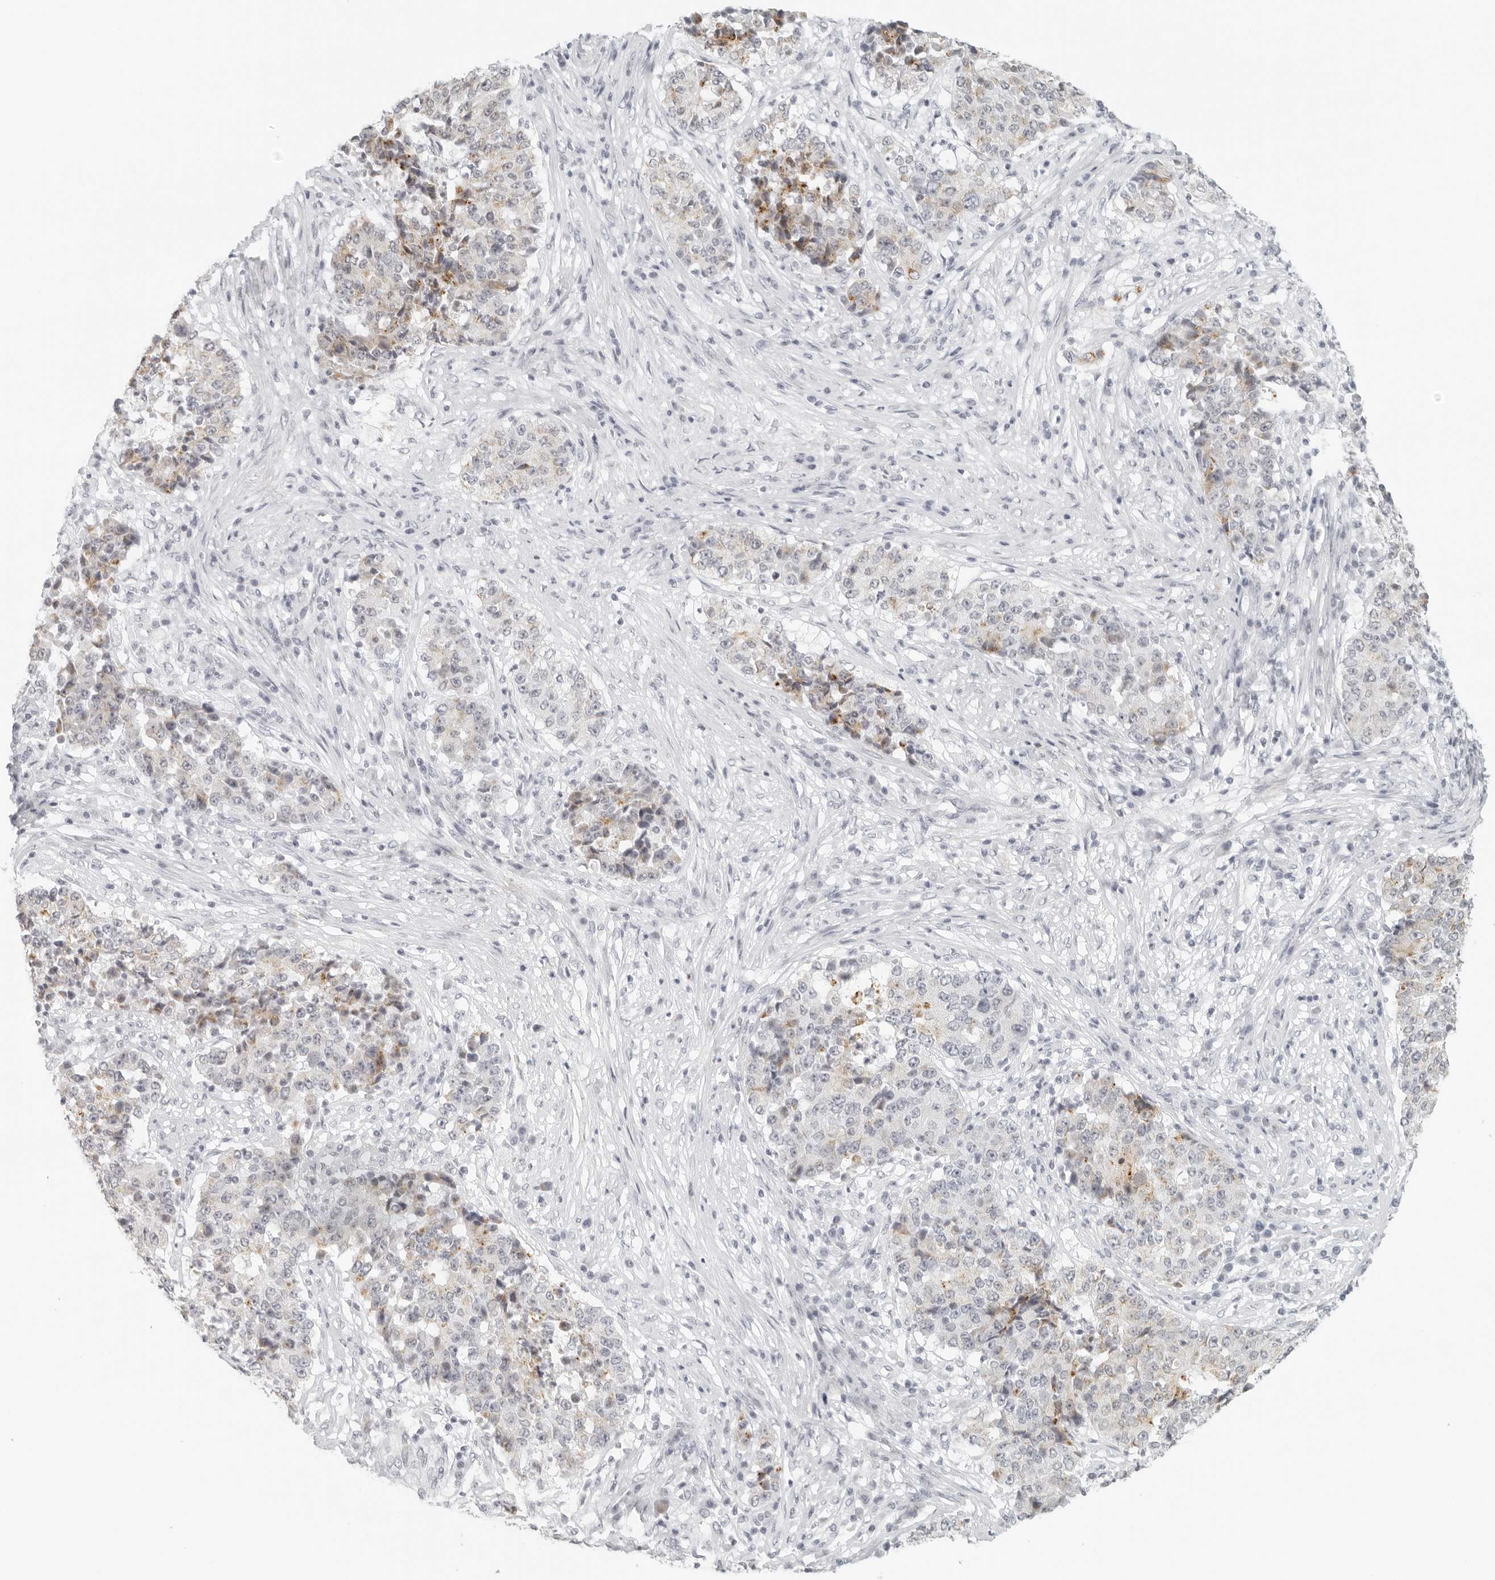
{"staining": {"intensity": "weak", "quantity": "<25%", "location": "cytoplasmic/membranous"}, "tissue": "stomach cancer", "cell_type": "Tumor cells", "image_type": "cancer", "snomed": [{"axis": "morphology", "description": "Adenocarcinoma, NOS"}, {"axis": "topography", "description": "Stomach"}], "caption": "Immunohistochemistry (IHC) image of neoplastic tissue: adenocarcinoma (stomach) stained with DAB (3,3'-diaminobenzidine) shows no significant protein expression in tumor cells. (DAB IHC visualized using brightfield microscopy, high magnification).", "gene": "RPS6KC1", "patient": {"sex": "male", "age": 59}}